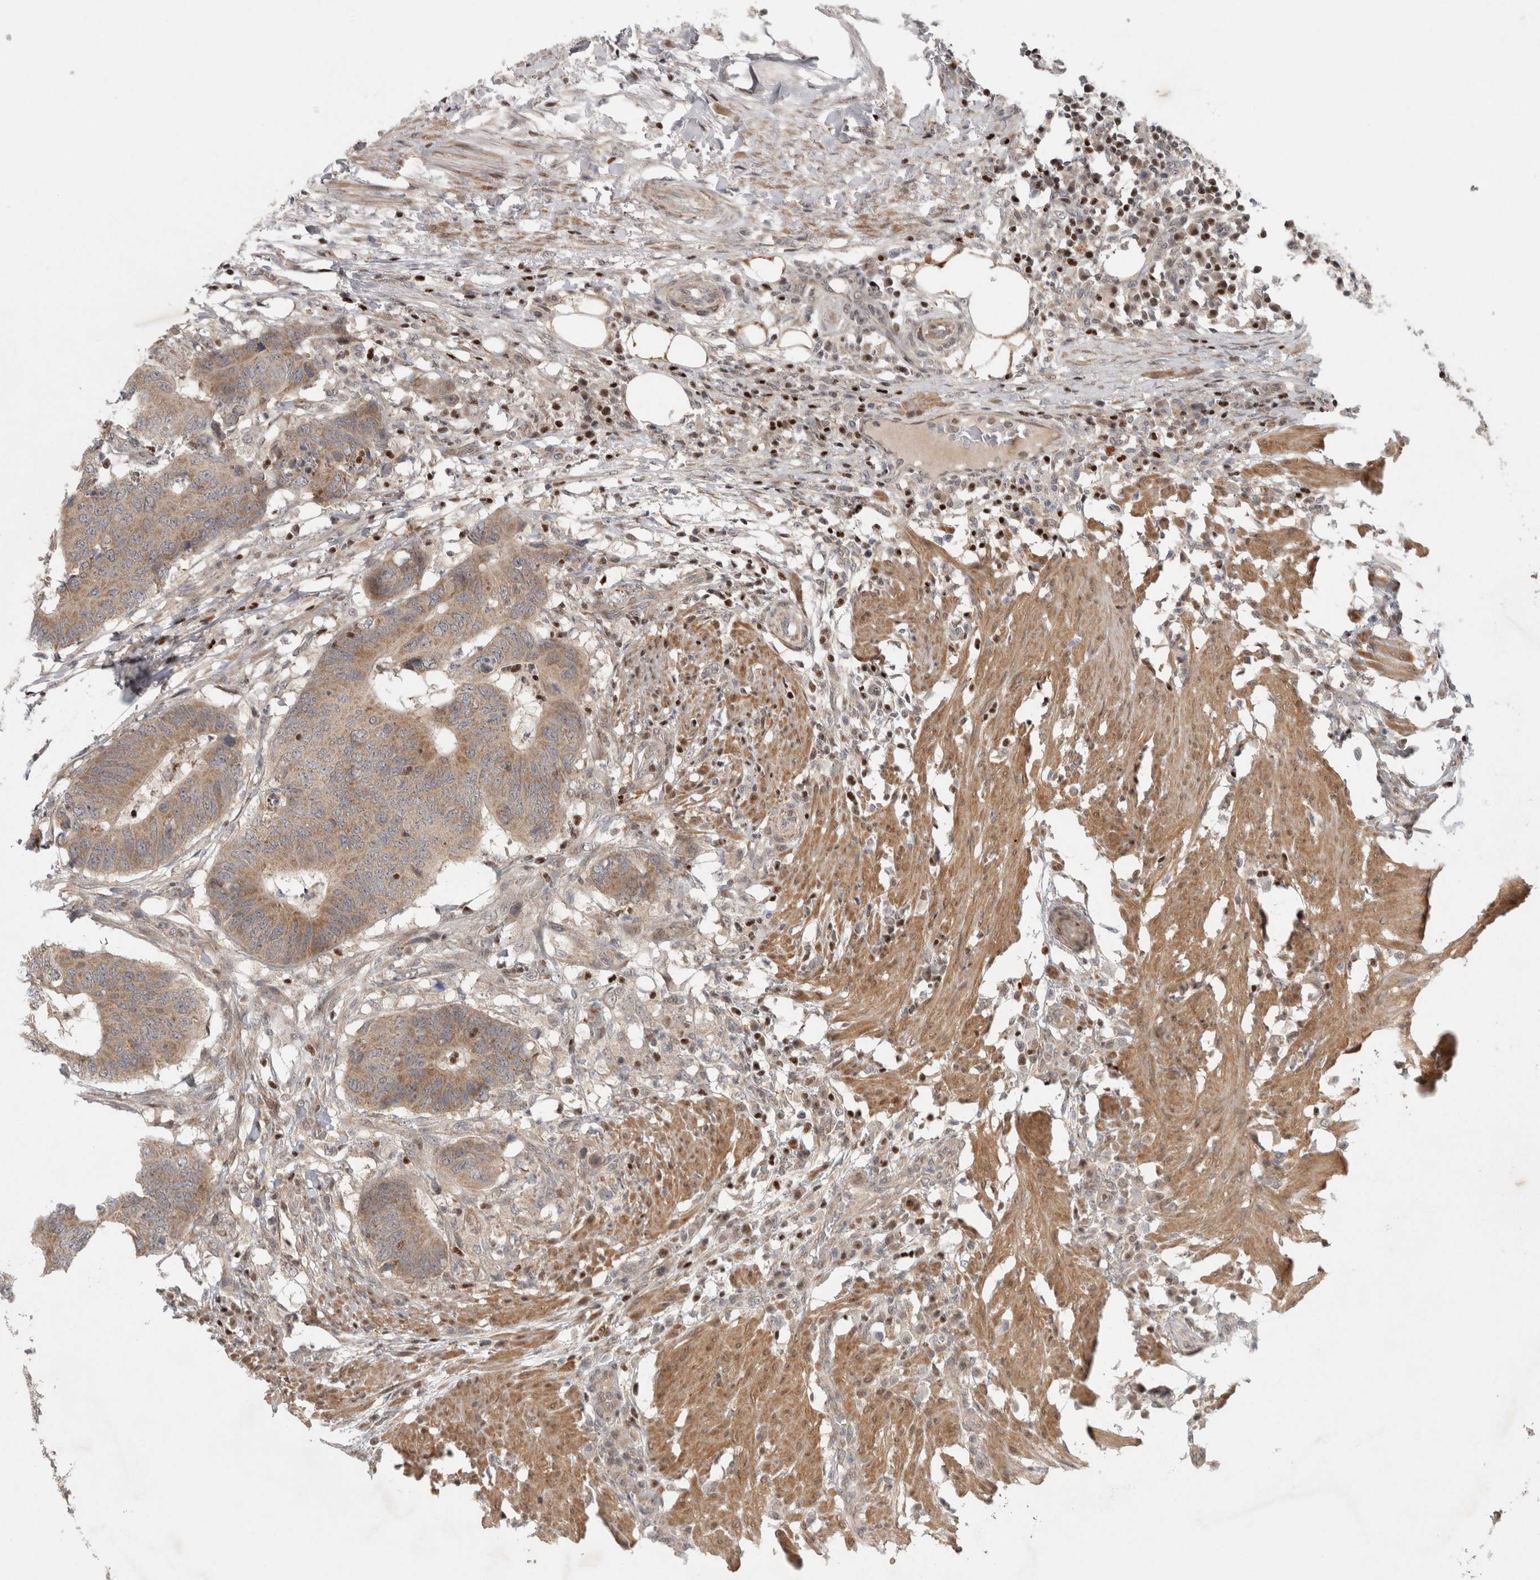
{"staining": {"intensity": "moderate", "quantity": ">75%", "location": "cytoplasmic/membranous"}, "tissue": "colorectal cancer", "cell_type": "Tumor cells", "image_type": "cancer", "snomed": [{"axis": "morphology", "description": "Adenocarcinoma, NOS"}, {"axis": "topography", "description": "Colon"}], "caption": "Immunohistochemical staining of human colorectal cancer (adenocarcinoma) exhibits medium levels of moderate cytoplasmic/membranous staining in approximately >75% of tumor cells.", "gene": "KDM8", "patient": {"sex": "male", "age": 56}}